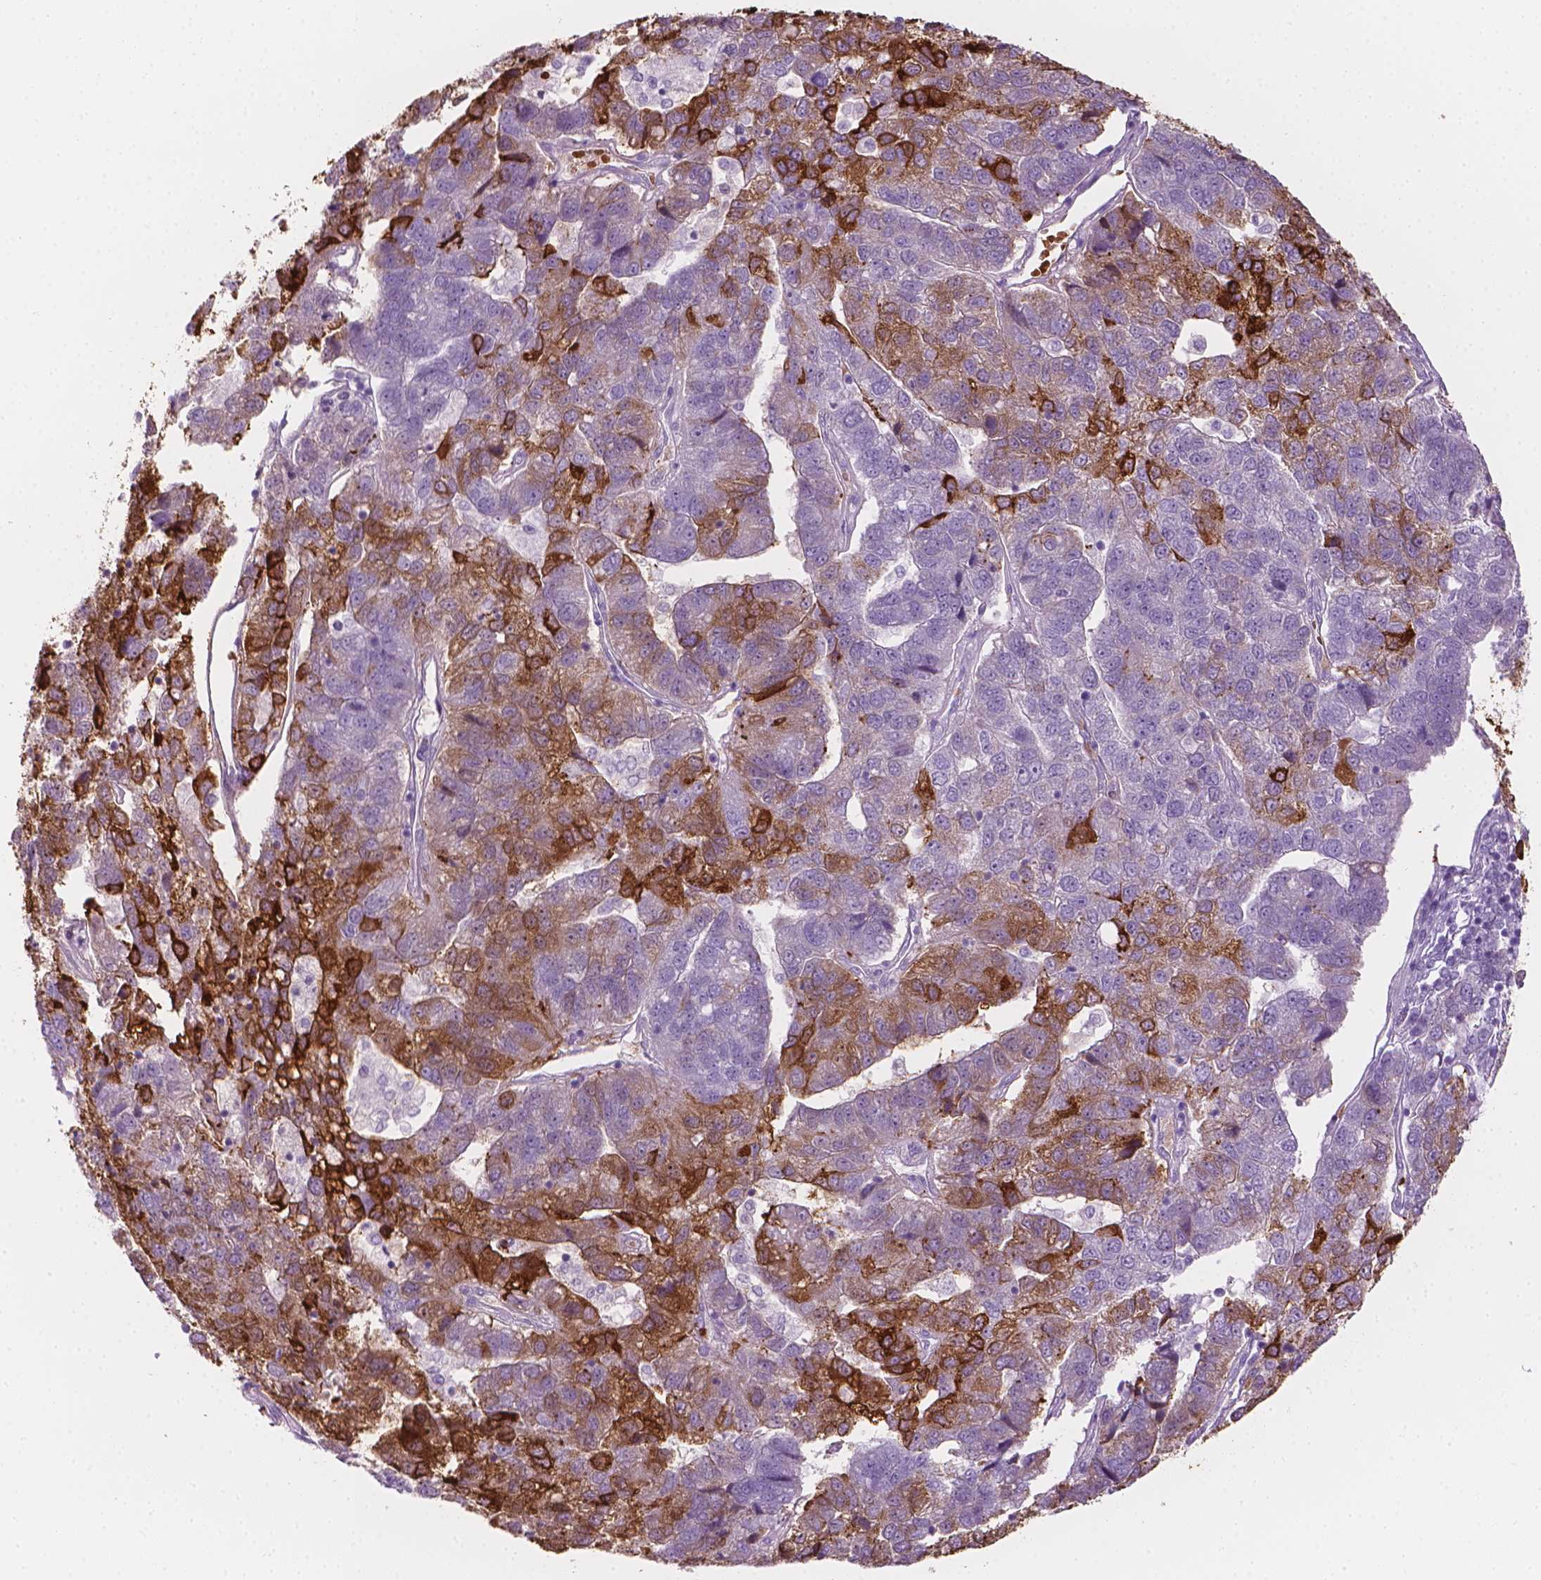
{"staining": {"intensity": "strong", "quantity": "<25%", "location": "cytoplasmic/membranous"}, "tissue": "pancreatic cancer", "cell_type": "Tumor cells", "image_type": "cancer", "snomed": [{"axis": "morphology", "description": "Adenocarcinoma, NOS"}, {"axis": "topography", "description": "Pancreas"}], "caption": "A histopathology image of adenocarcinoma (pancreatic) stained for a protein exhibits strong cytoplasmic/membranous brown staining in tumor cells.", "gene": "CES1", "patient": {"sex": "female", "age": 61}}